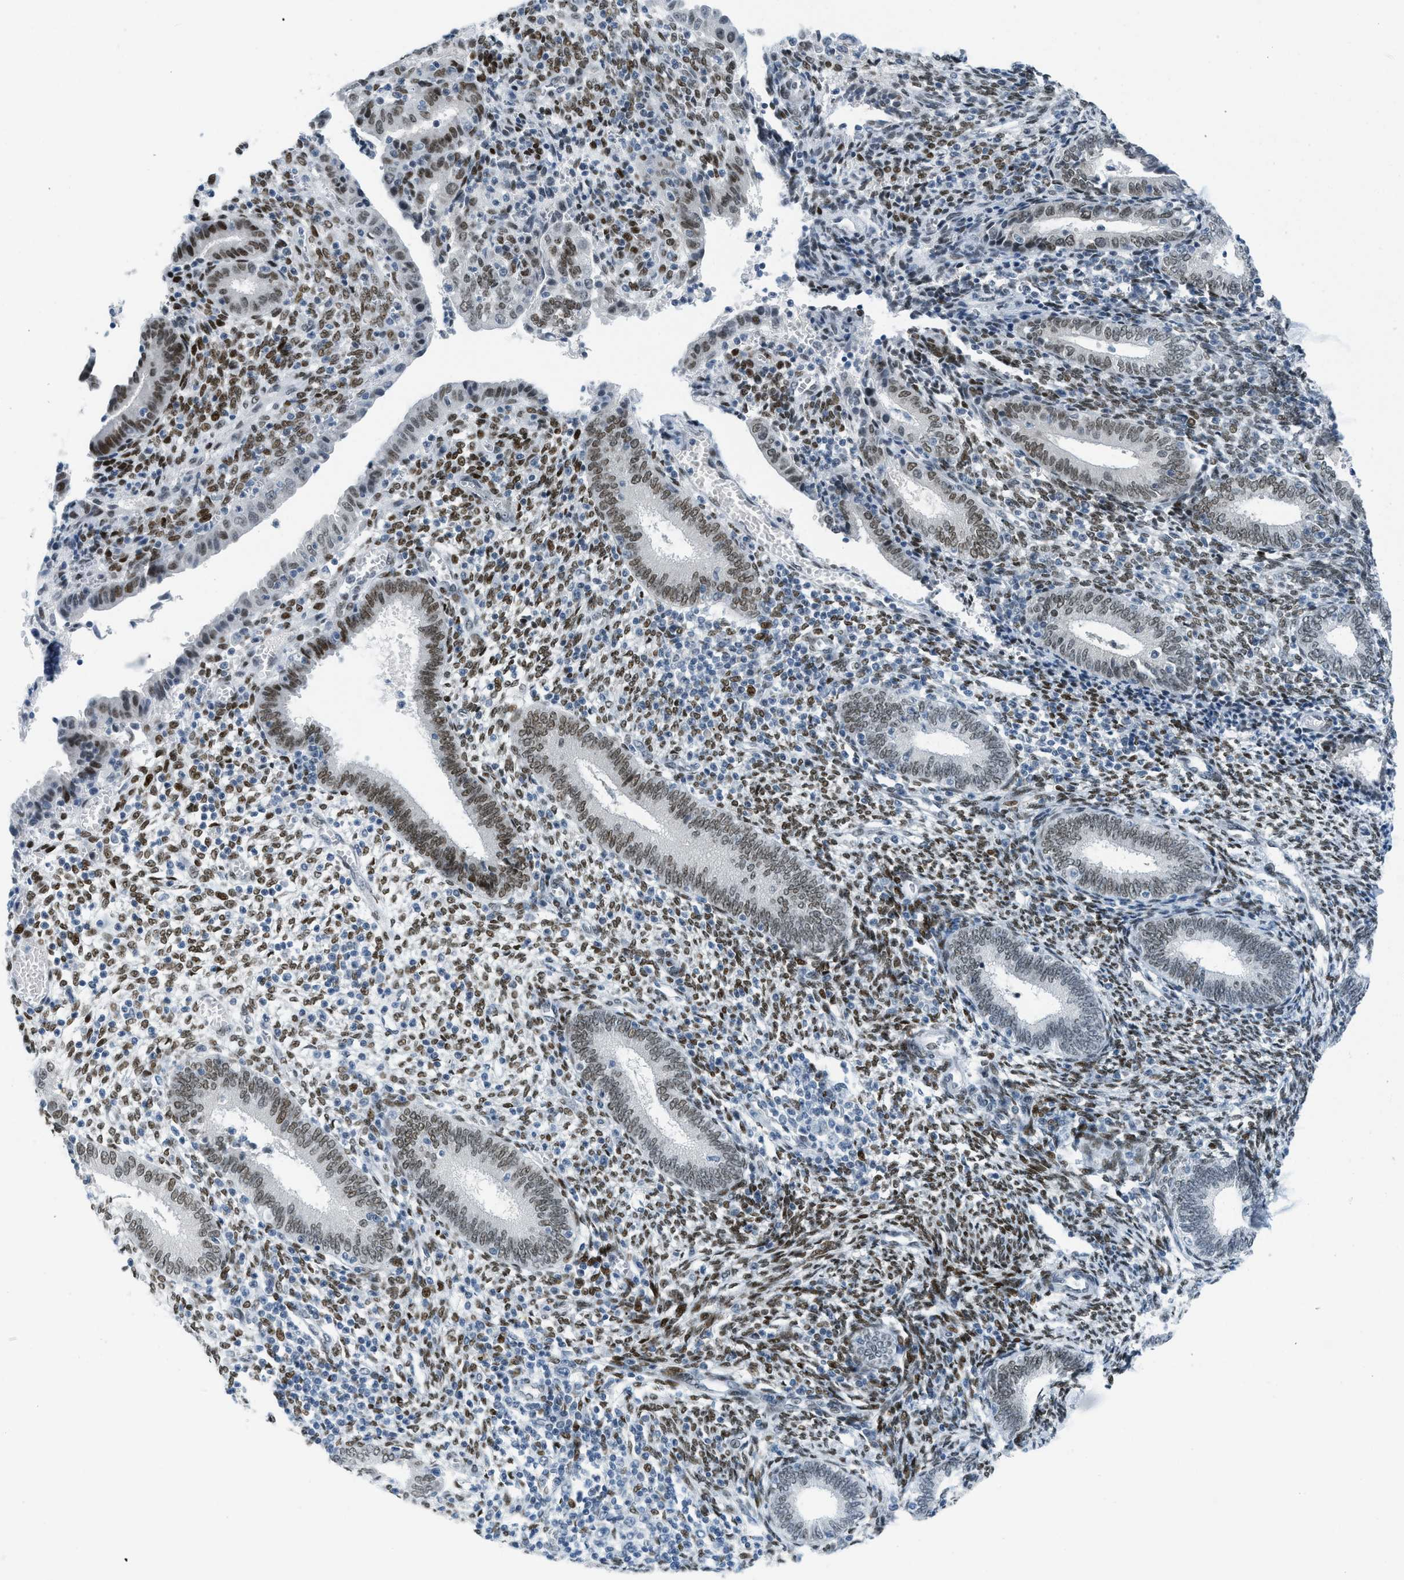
{"staining": {"intensity": "strong", "quantity": ">75%", "location": "nuclear"}, "tissue": "endometrium", "cell_type": "Cells in endometrial stroma", "image_type": "normal", "snomed": [{"axis": "morphology", "description": "Normal tissue, NOS"}, {"axis": "topography", "description": "Endometrium"}], "caption": "This image reveals IHC staining of unremarkable human endometrium, with high strong nuclear expression in about >75% of cells in endometrial stroma.", "gene": "PBX1", "patient": {"sex": "female", "age": 41}}